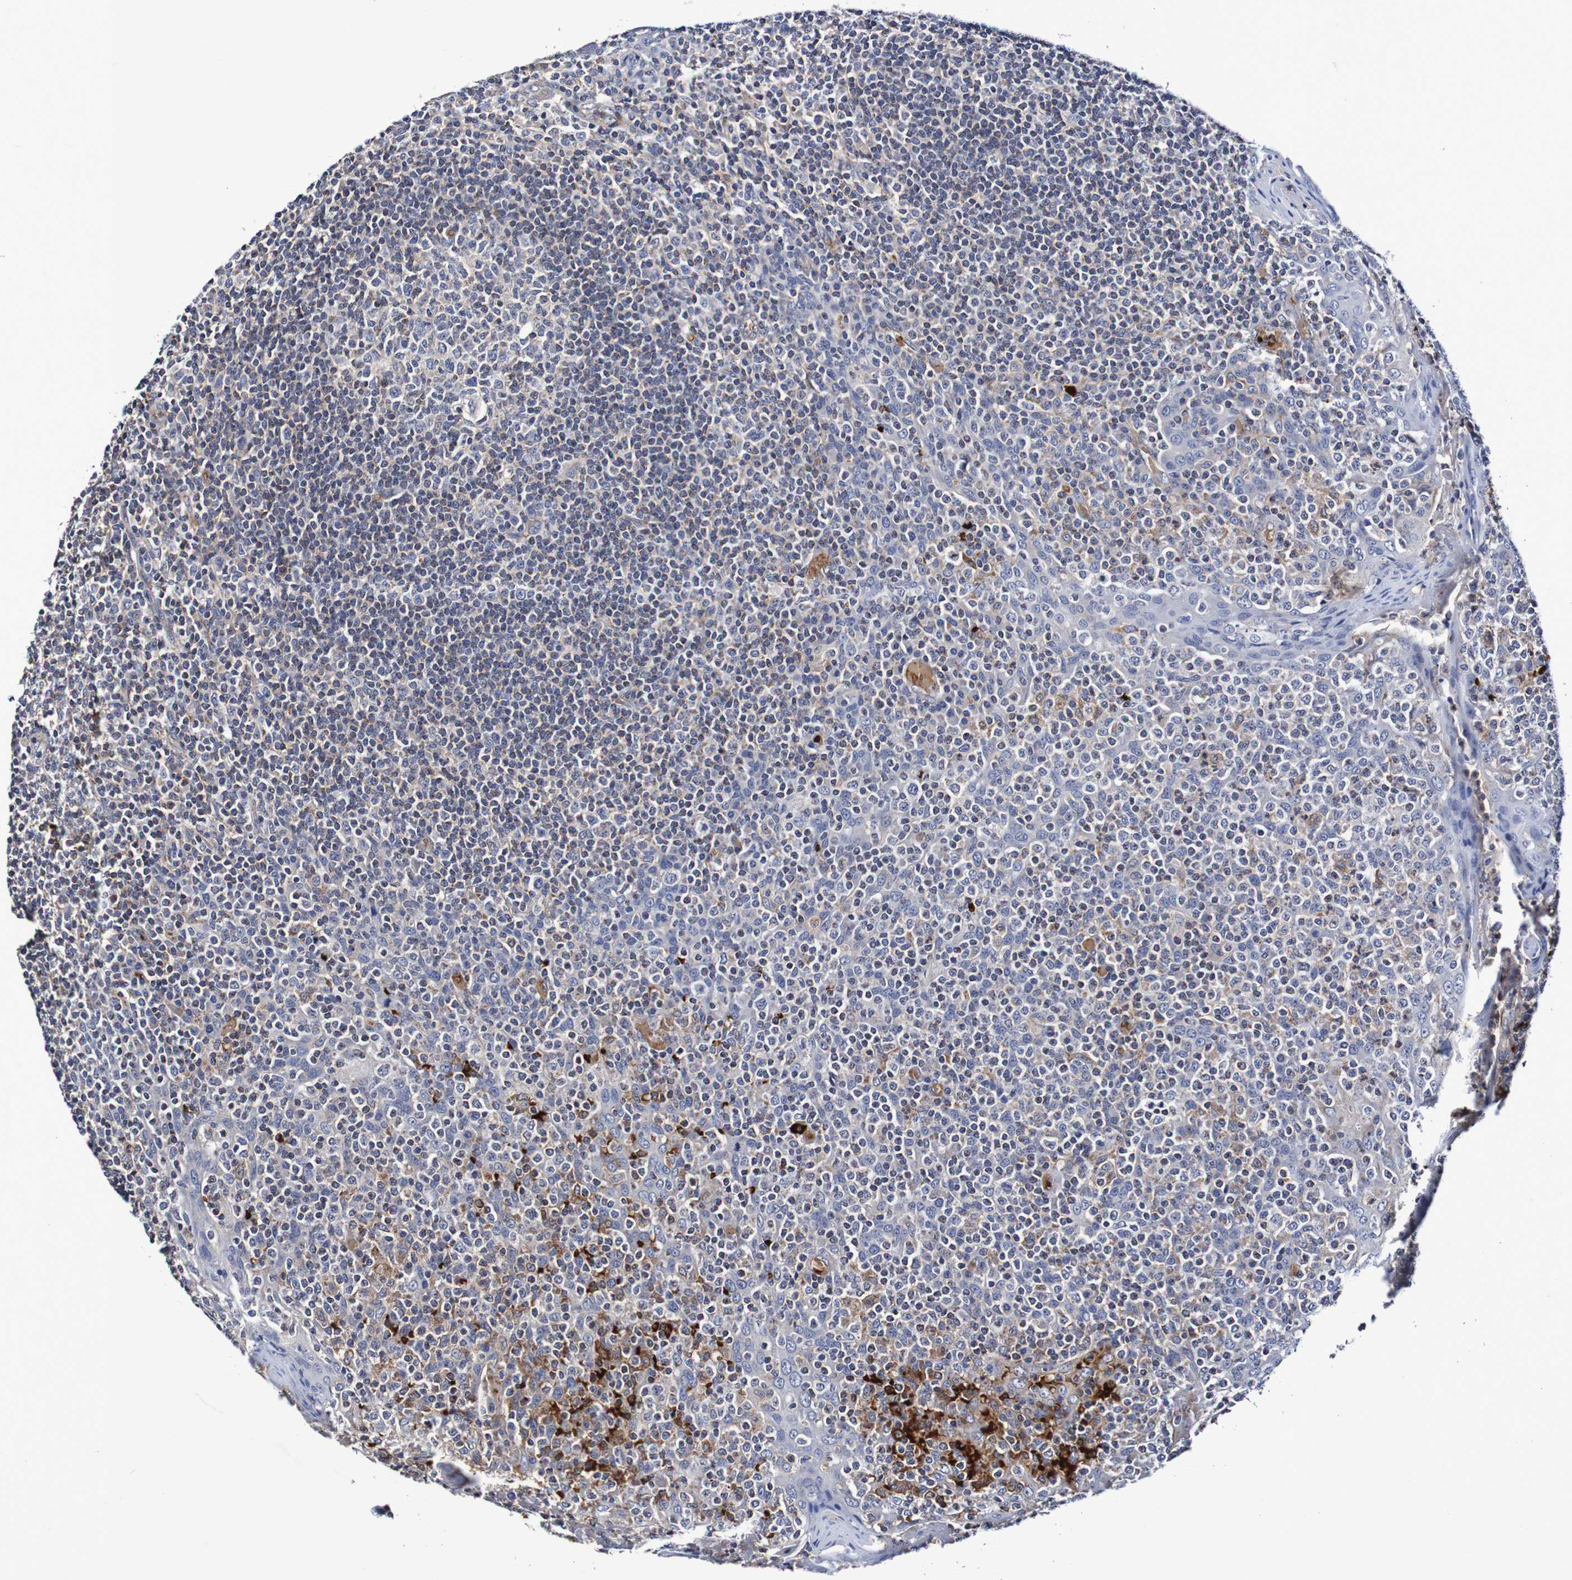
{"staining": {"intensity": "moderate", "quantity": "<25%", "location": "cytoplasmic/membranous"}, "tissue": "tonsil", "cell_type": "Germinal center cells", "image_type": "normal", "snomed": [{"axis": "morphology", "description": "Normal tissue, NOS"}, {"axis": "topography", "description": "Tonsil"}], "caption": "The immunohistochemical stain highlights moderate cytoplasmic/membranous expression in germinal center cells of benign tonsil.", "gene": "WNT4", "patient": {"sex": "female", "age": 19}}